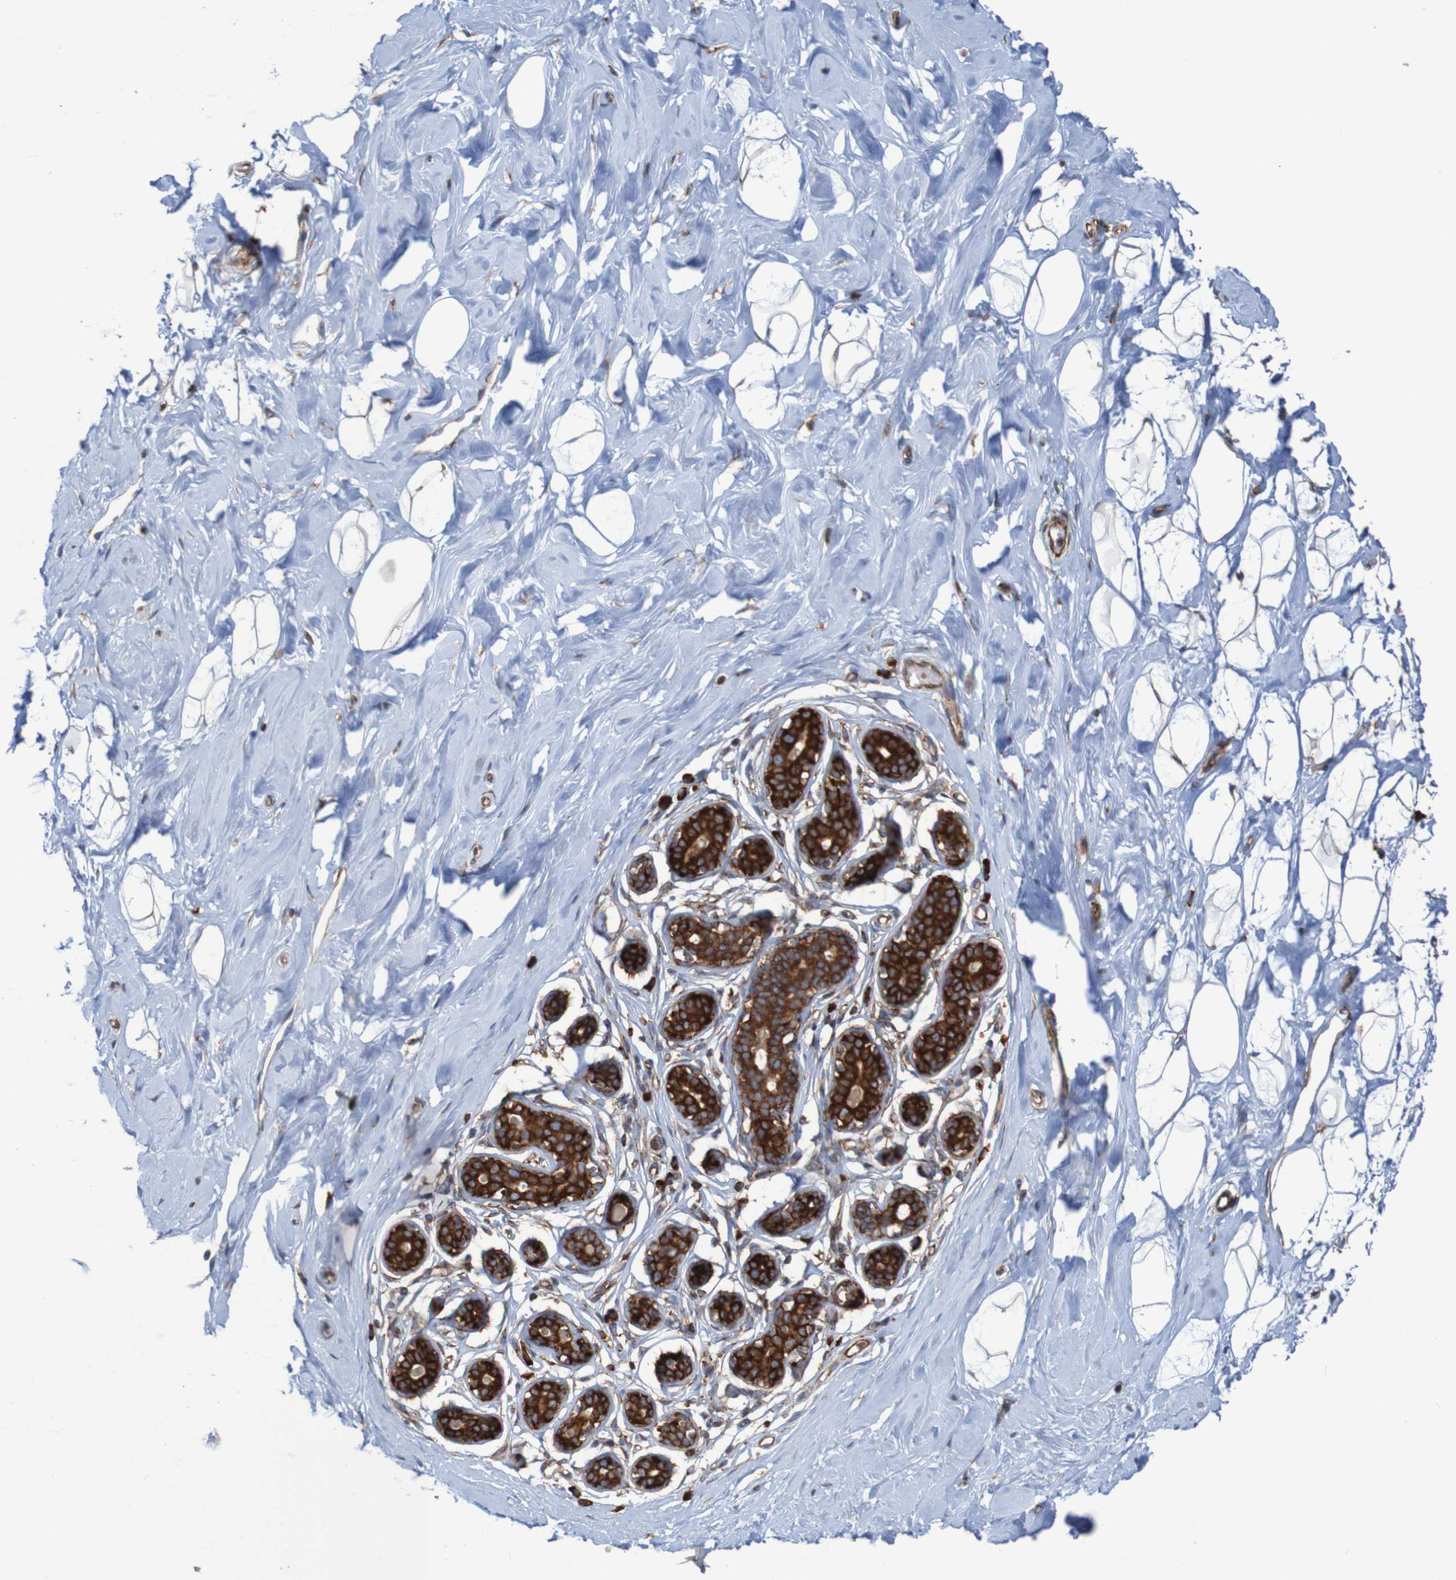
{"staining": {"intensity": "negative", "quantity": "none", "location": "none"}, "tissue": "breast", "cell_type": "Adipocytes", "image_type": "normal", "snomed": [{"axis": "morphology", "description": "Normal tissue, NOS"}, {"axis": "topography", "description": "Breast"}], "caption": "The histopathology image demonstrates no staining of adipocytes in unremarkable breast.", "gene": "RPL10", "patient": {"sex": "female", "age": 23}}